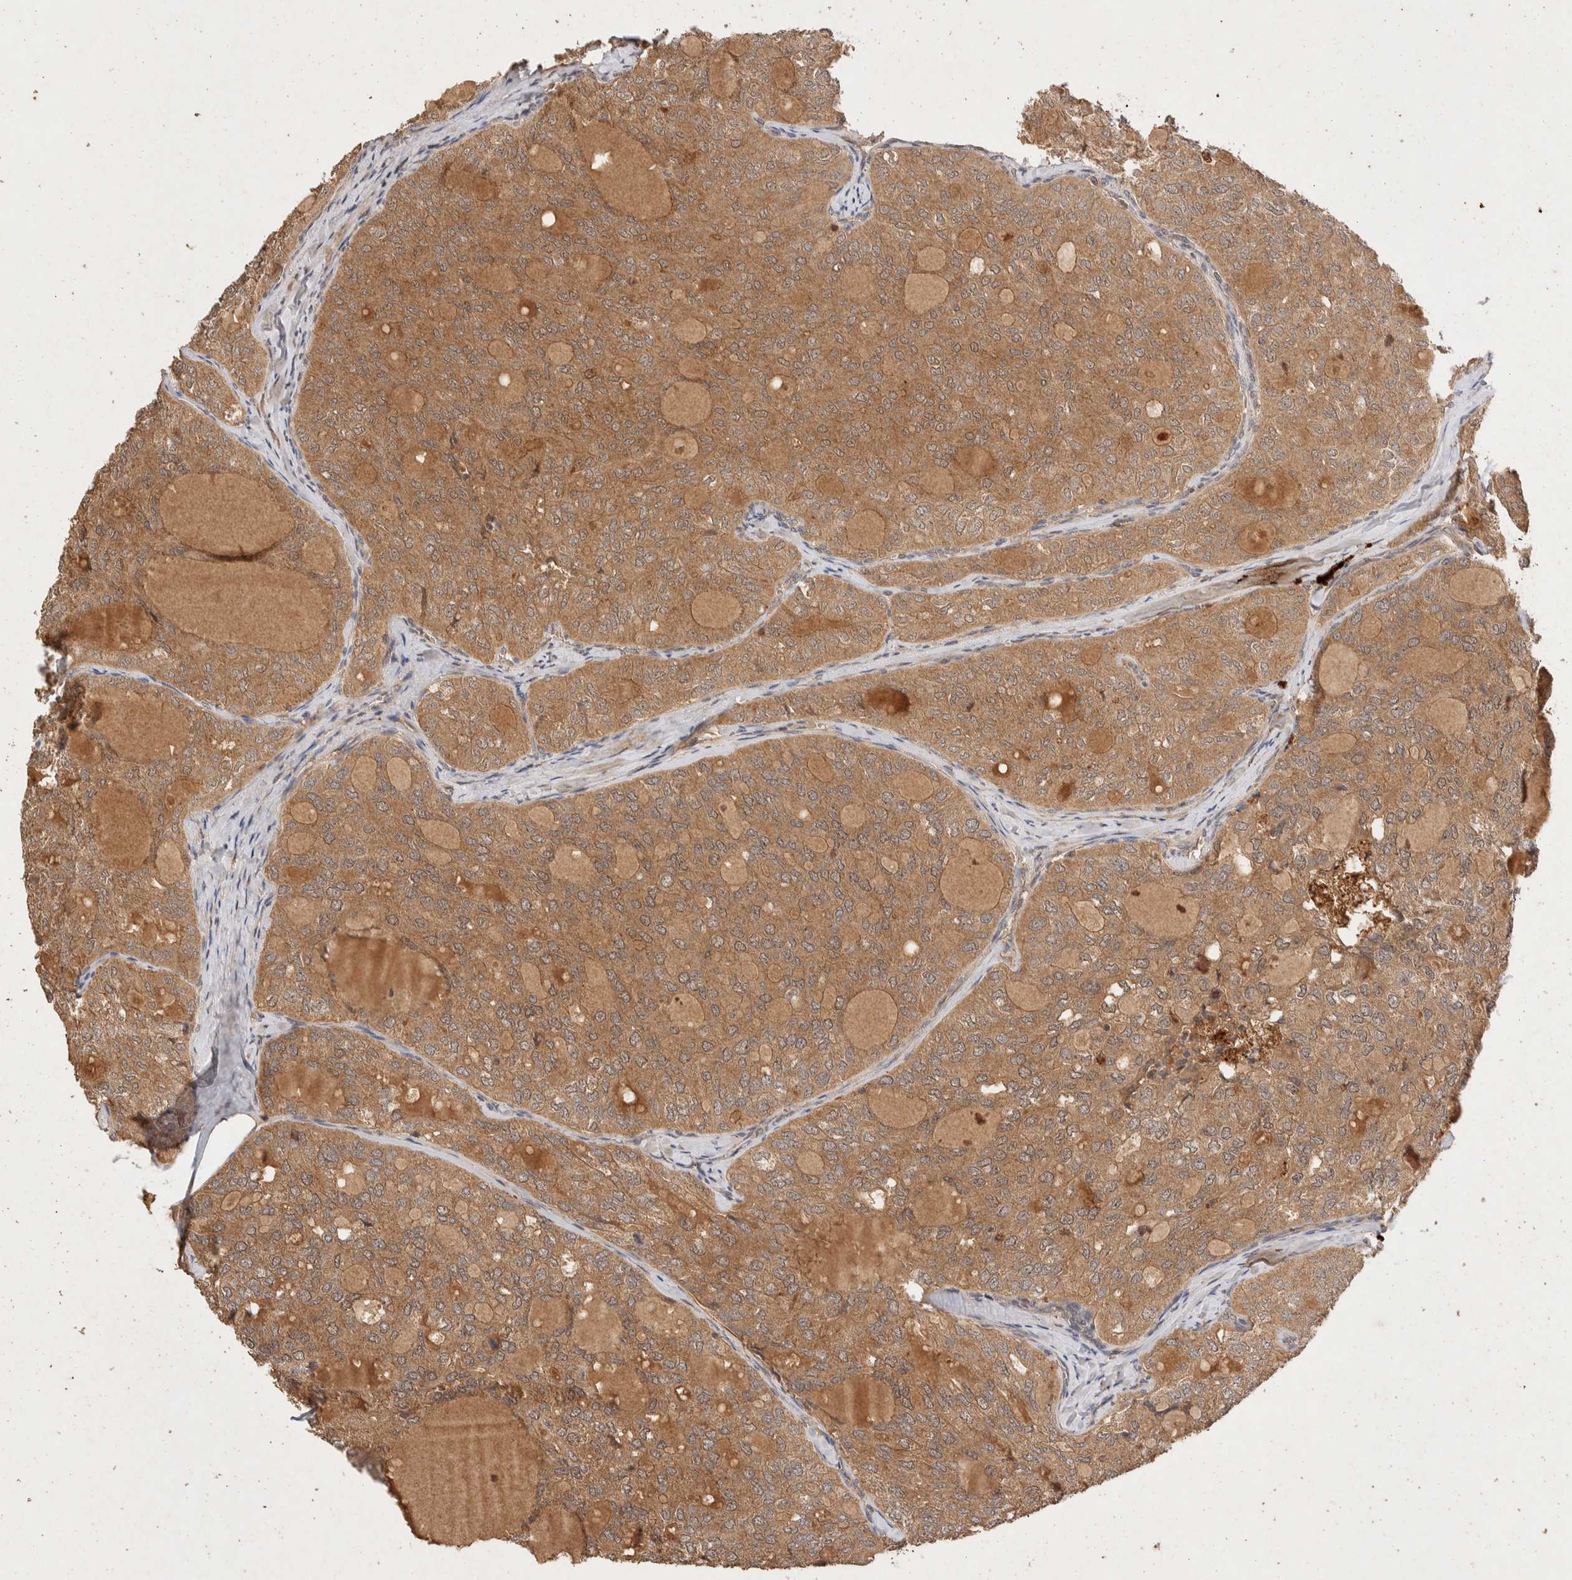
{"staining": {"intensity": "moderate", "quantity": ">75%", "location": "cytoplasmic/membranous"}, "tissue": "thyroid cancer", "cell_type": "Tumor cells", "image_type": "cancer", "snomed": [{"axis": "morphology", "description": "Follicular adenoma carcinoma, NOS"}, {"axis": "topography", "description": "Thyroid gland"}], "caption": "A brown stain highlights moderate cytoplasmic/membranous staining of a protein in thyroid cancer (follicular adenoma carcinoma) tumor cells. The staining was performed using DAB to visualize the protein expression in brown, while the nuclei were stained in blue with hematoxylin (Magnification: 20x).", "gene": "NSMAF", "patient": {"sex": "male", "age": 75}}